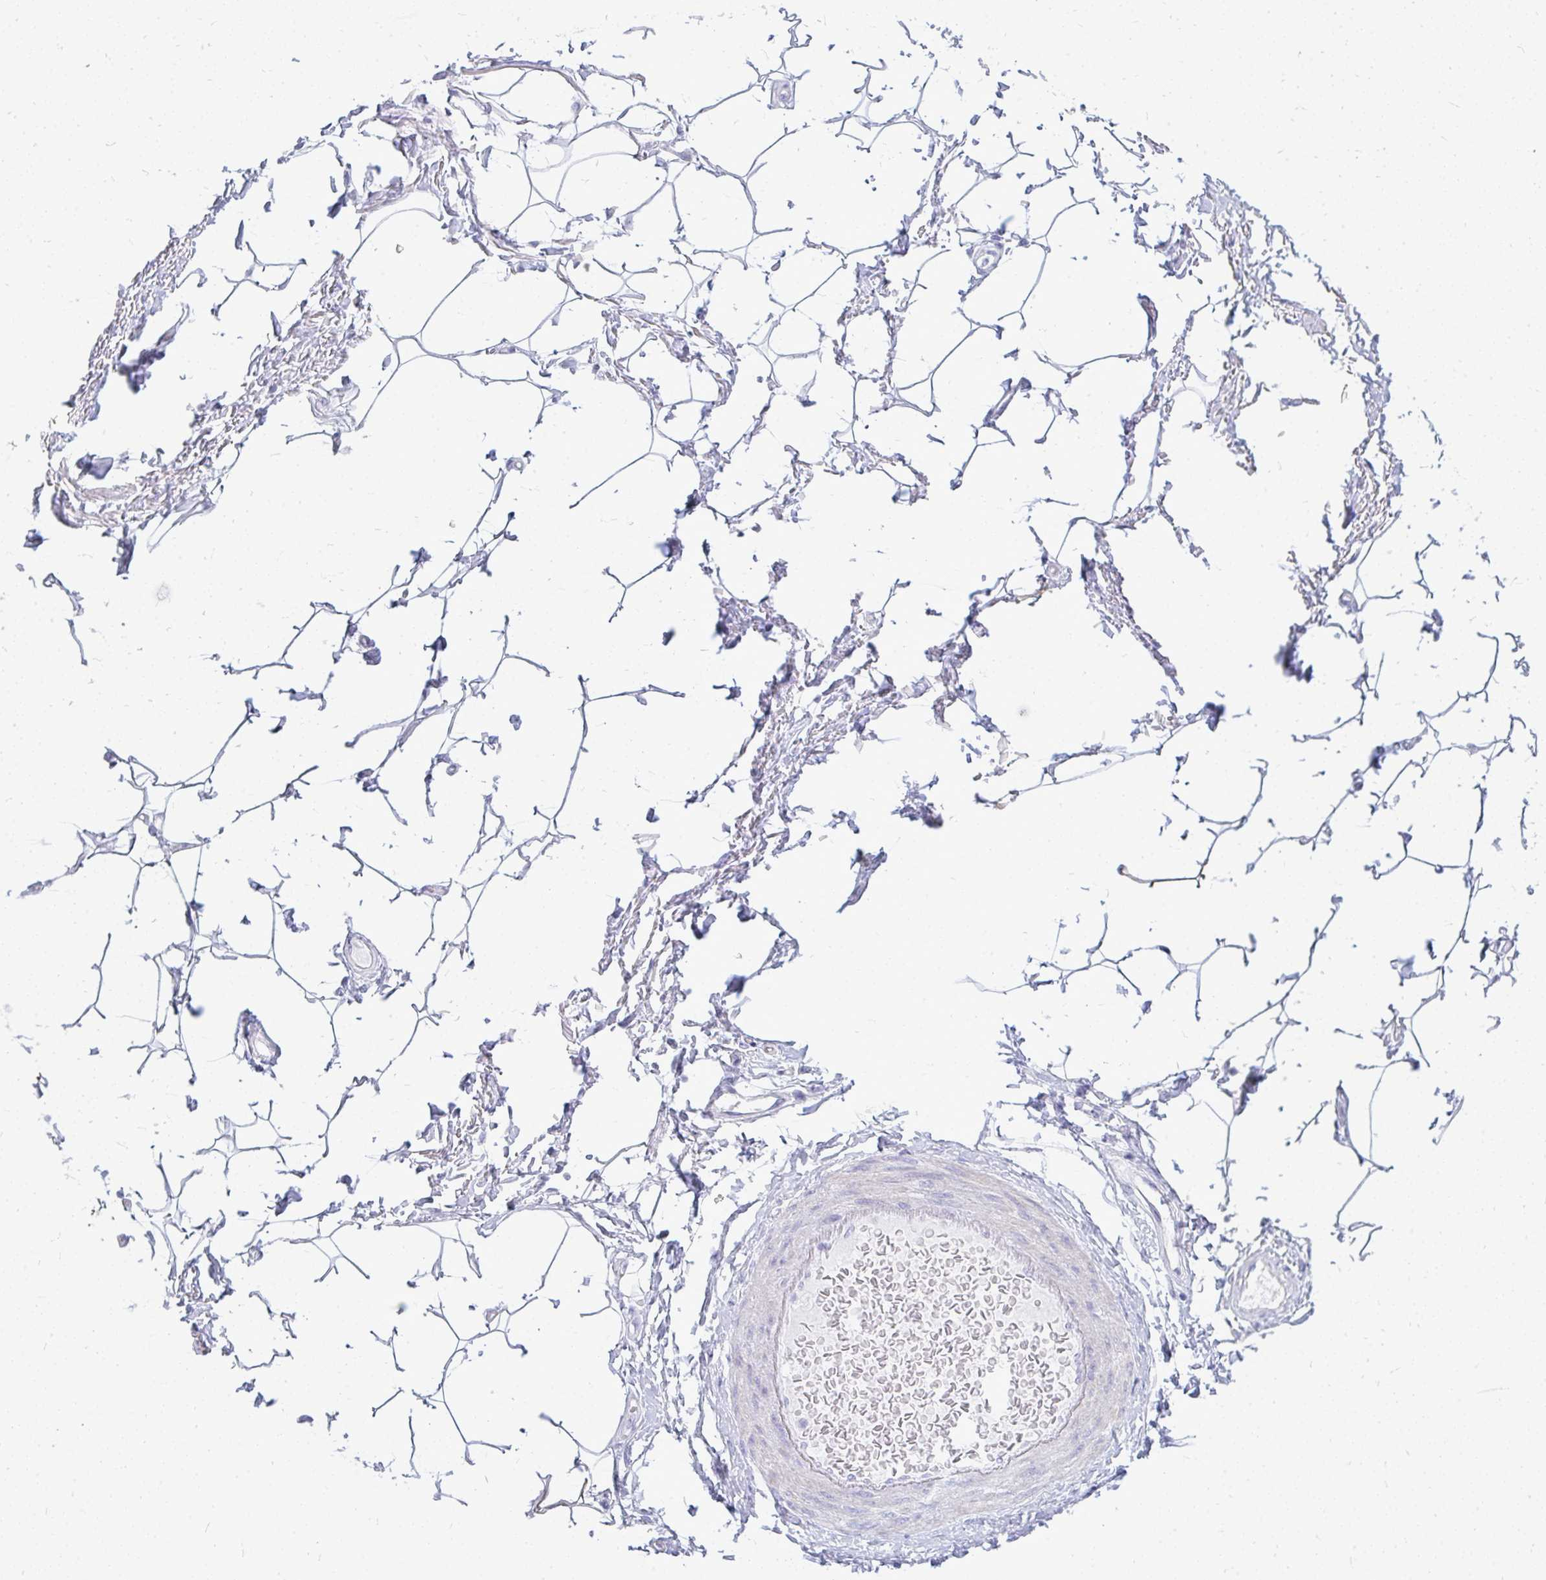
{"staining": {"intensity": "negative", "quantity": "none", "location": "none"}, "tissue": "adipose tissue", "cell_type": "Adipocytes", "image_type": "normal", "snomed": [{"axis": "morphology", "description": "Normal tissue, NOS"}, {"axis": "topography", "description": "Peripheral nerve tissue"}], "caption": "Photomicrograph shows no significant protein staining in adipocytes of unremarkable adipose tissue. (IHC, brightfield microscopy, high magnification).", "gene": "TSPEAR", "patient": {"sex": "male", "age": 51}}